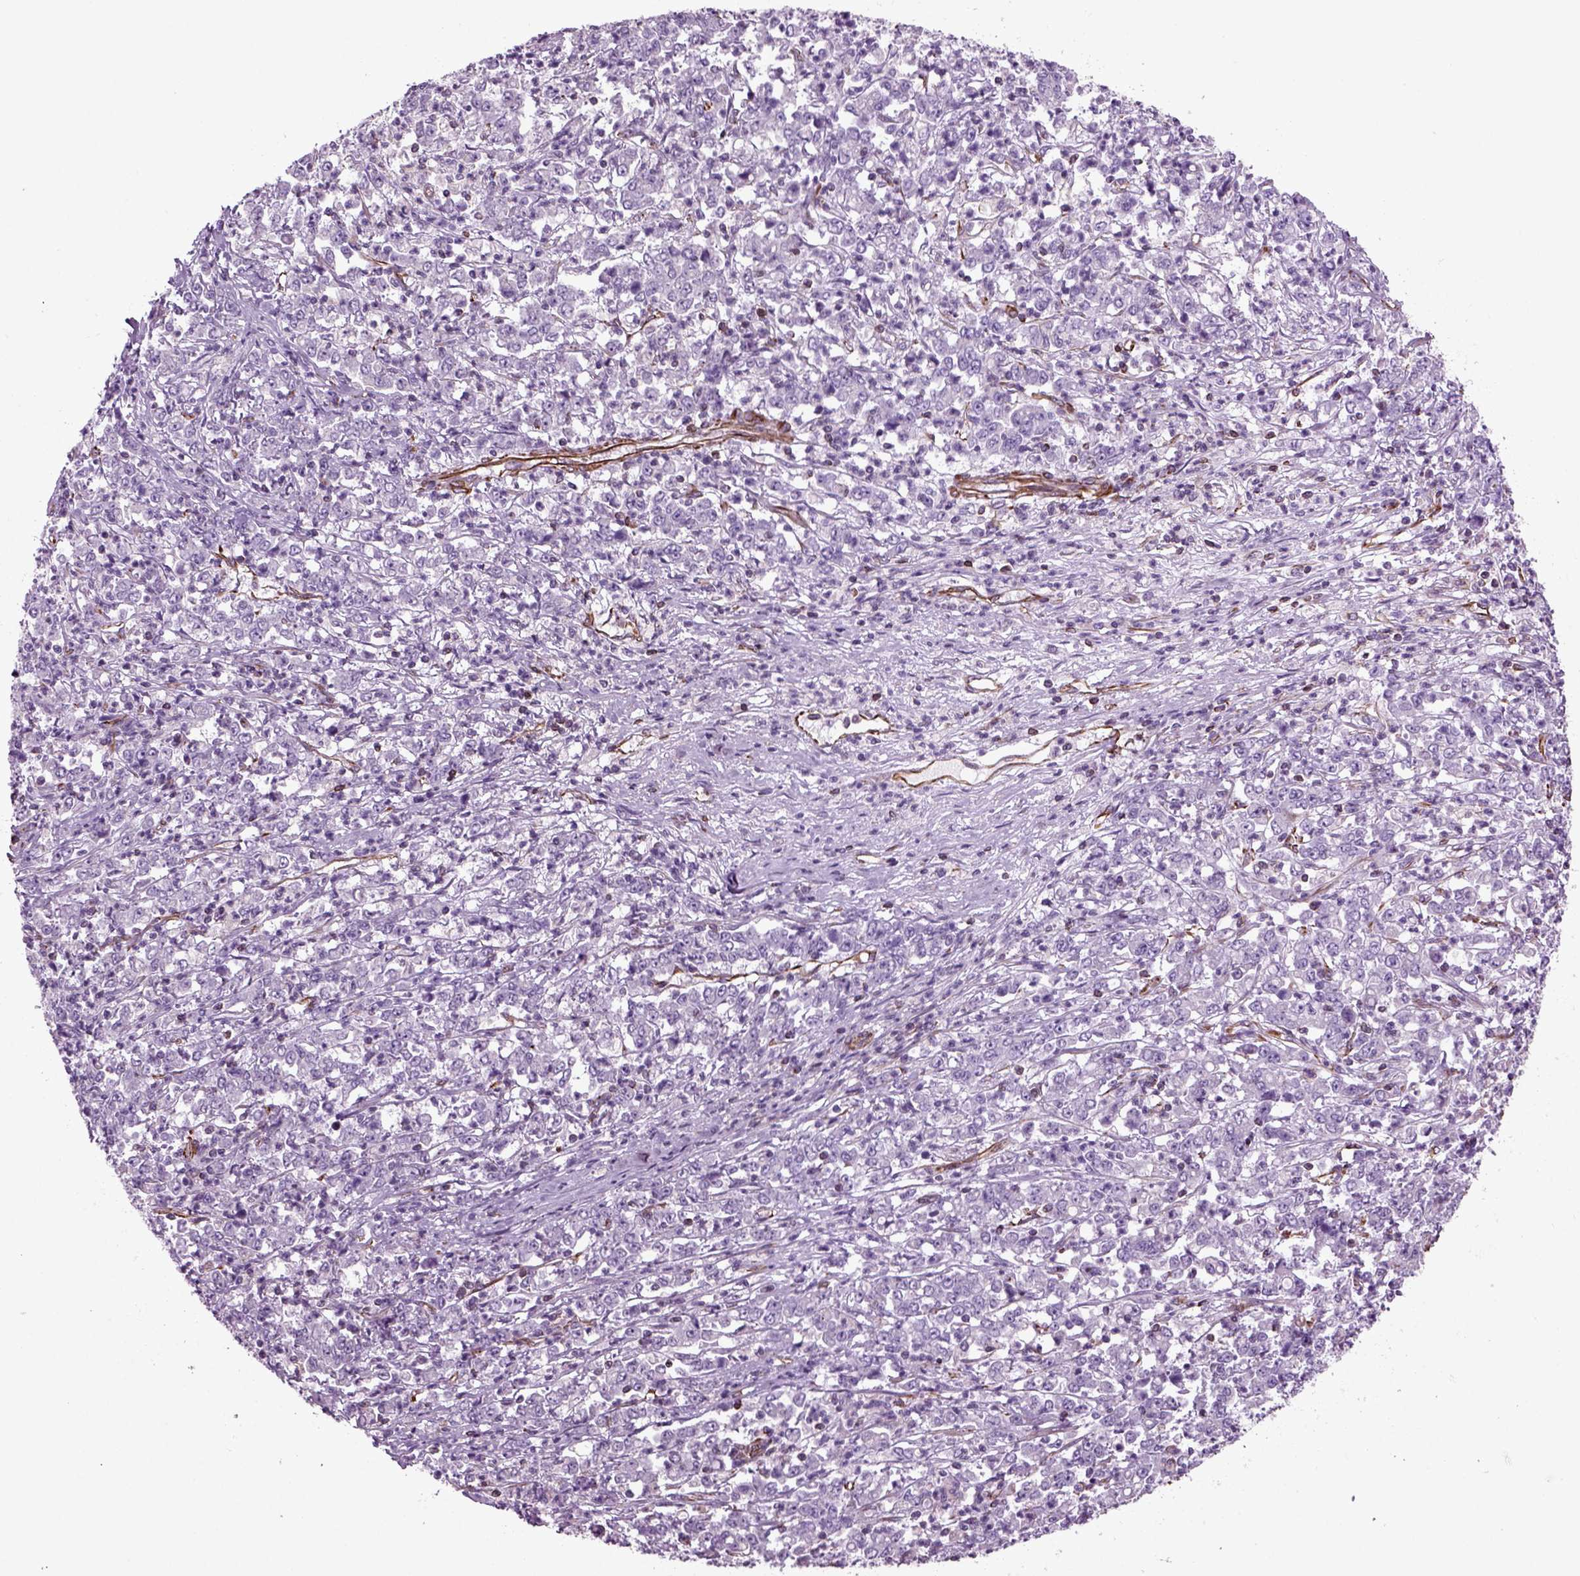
{"staining": {"intensity": "negative", "quantity": "none", "location": "none"}, "tissue": "stomach cancer", "cell_type": "Tumor cells", "image_type": "cancer", "snomed": [{"axis": "morphology", "description": "Adenocarcinoma, NOS"}, {"axis": "topography", "description": "Stomach, lower"}], "caption": "A histopathology image of stomach adenocarcinoma stained for a protein exhibits no brown staining in tumor cells.", "gene": "ACER3", "patient": {"sex": "female", "age": 71}}